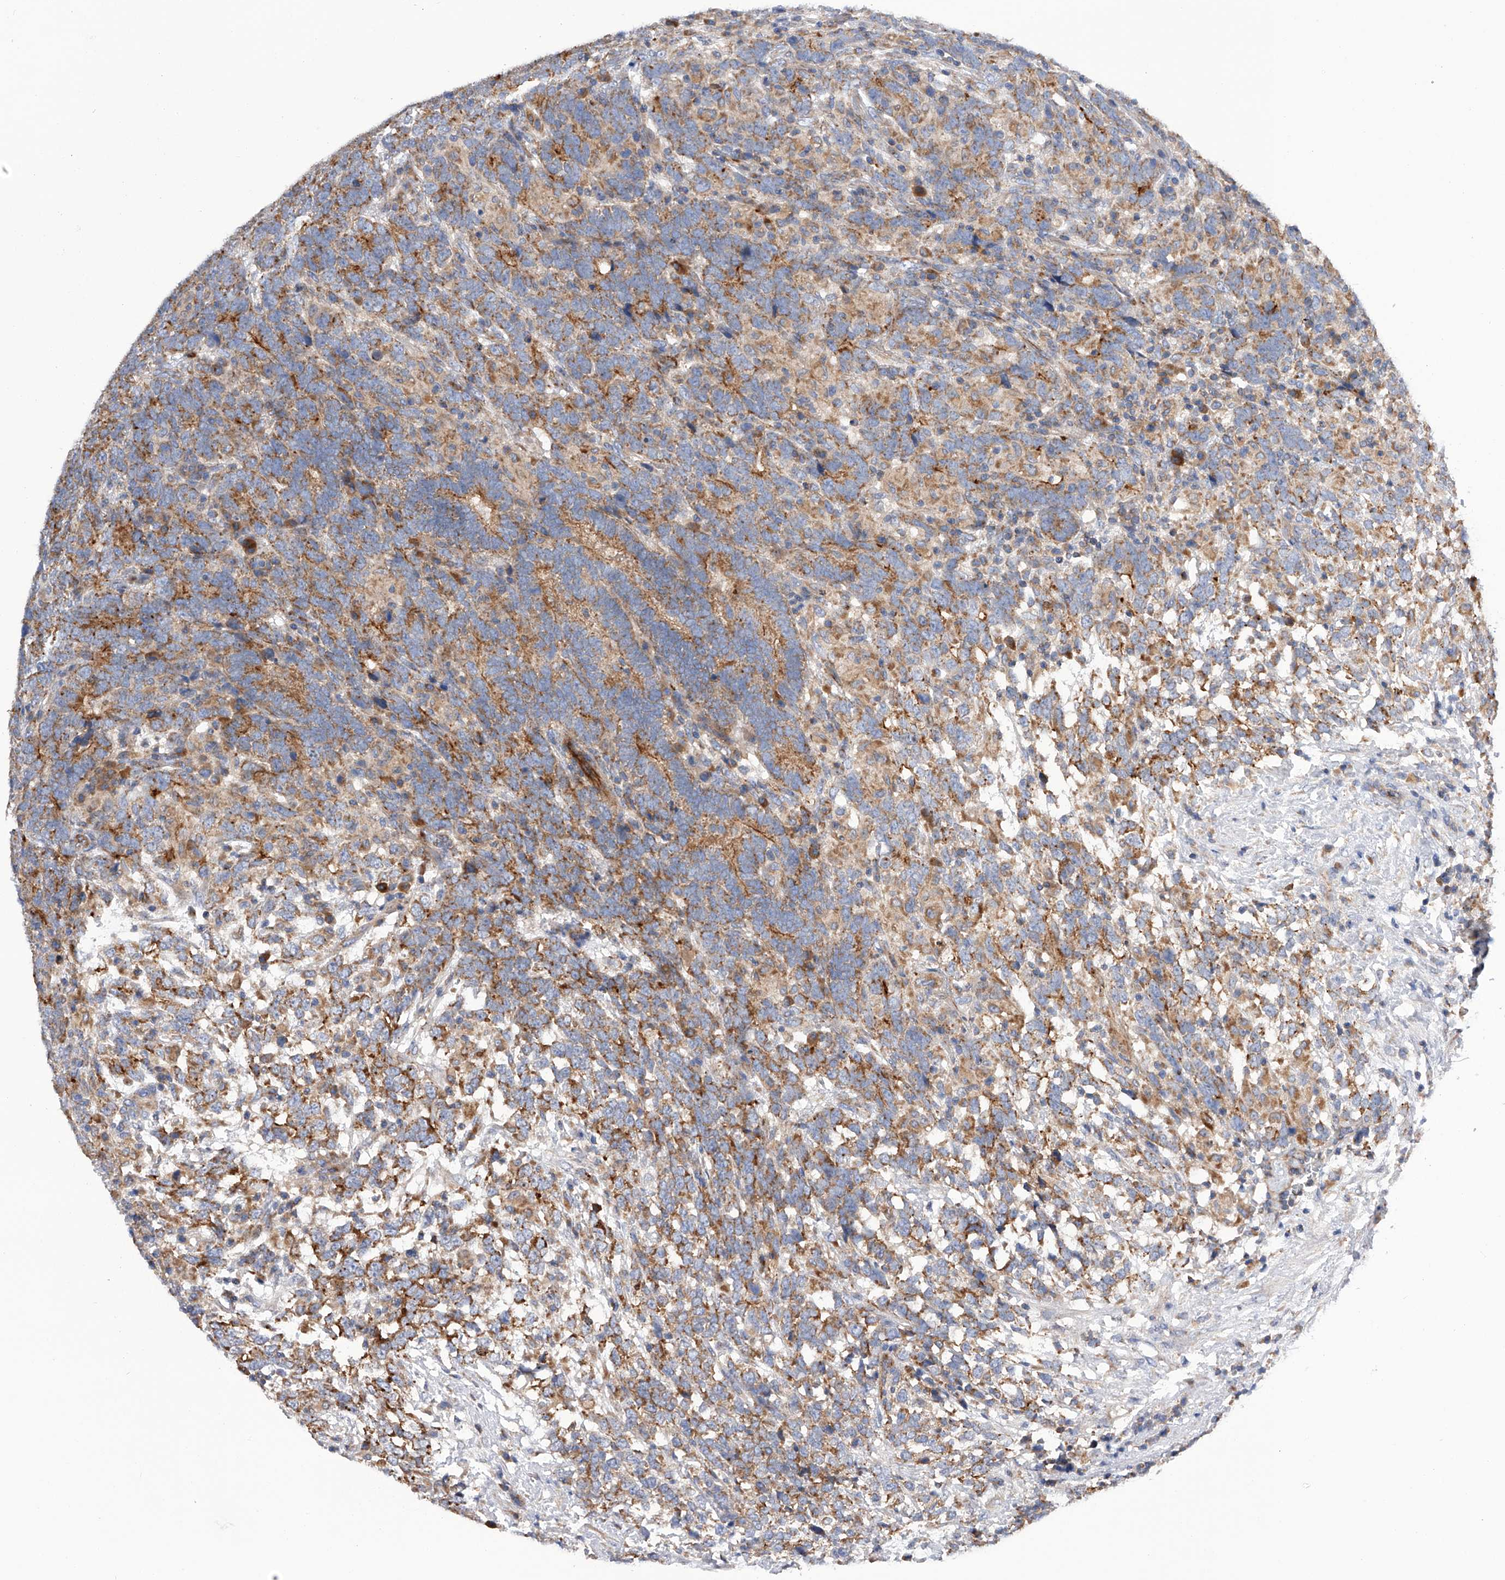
{"staining": {"intensity": "moderate", "quantity": ">75%", "location": "cytoplasmic/membranous"}, "tissue": "testis cancer", "cell_type": "Tumor cells", "image_type": "cancer", "snomed": [{"axis": "morphology", "description": "Carcinoma, Embryonal, NOS"}, {"axis": "topography", "description": "Testis"}], "caption": "Immunohistochemistry staining of embryonal carcinoma (testis), which reveals medium levels of moderate cytoplasmic/membranous staining in approximately >75% of tumor cells indicating moderate cytoplasmic/membranous protein expression. The staining was performed using DAB (brown) for protein detection and nuclei were counterstained in hematoxylin (blue).", "gene": "MLYCD", "patient": {"sex": "male", "age": 26}}